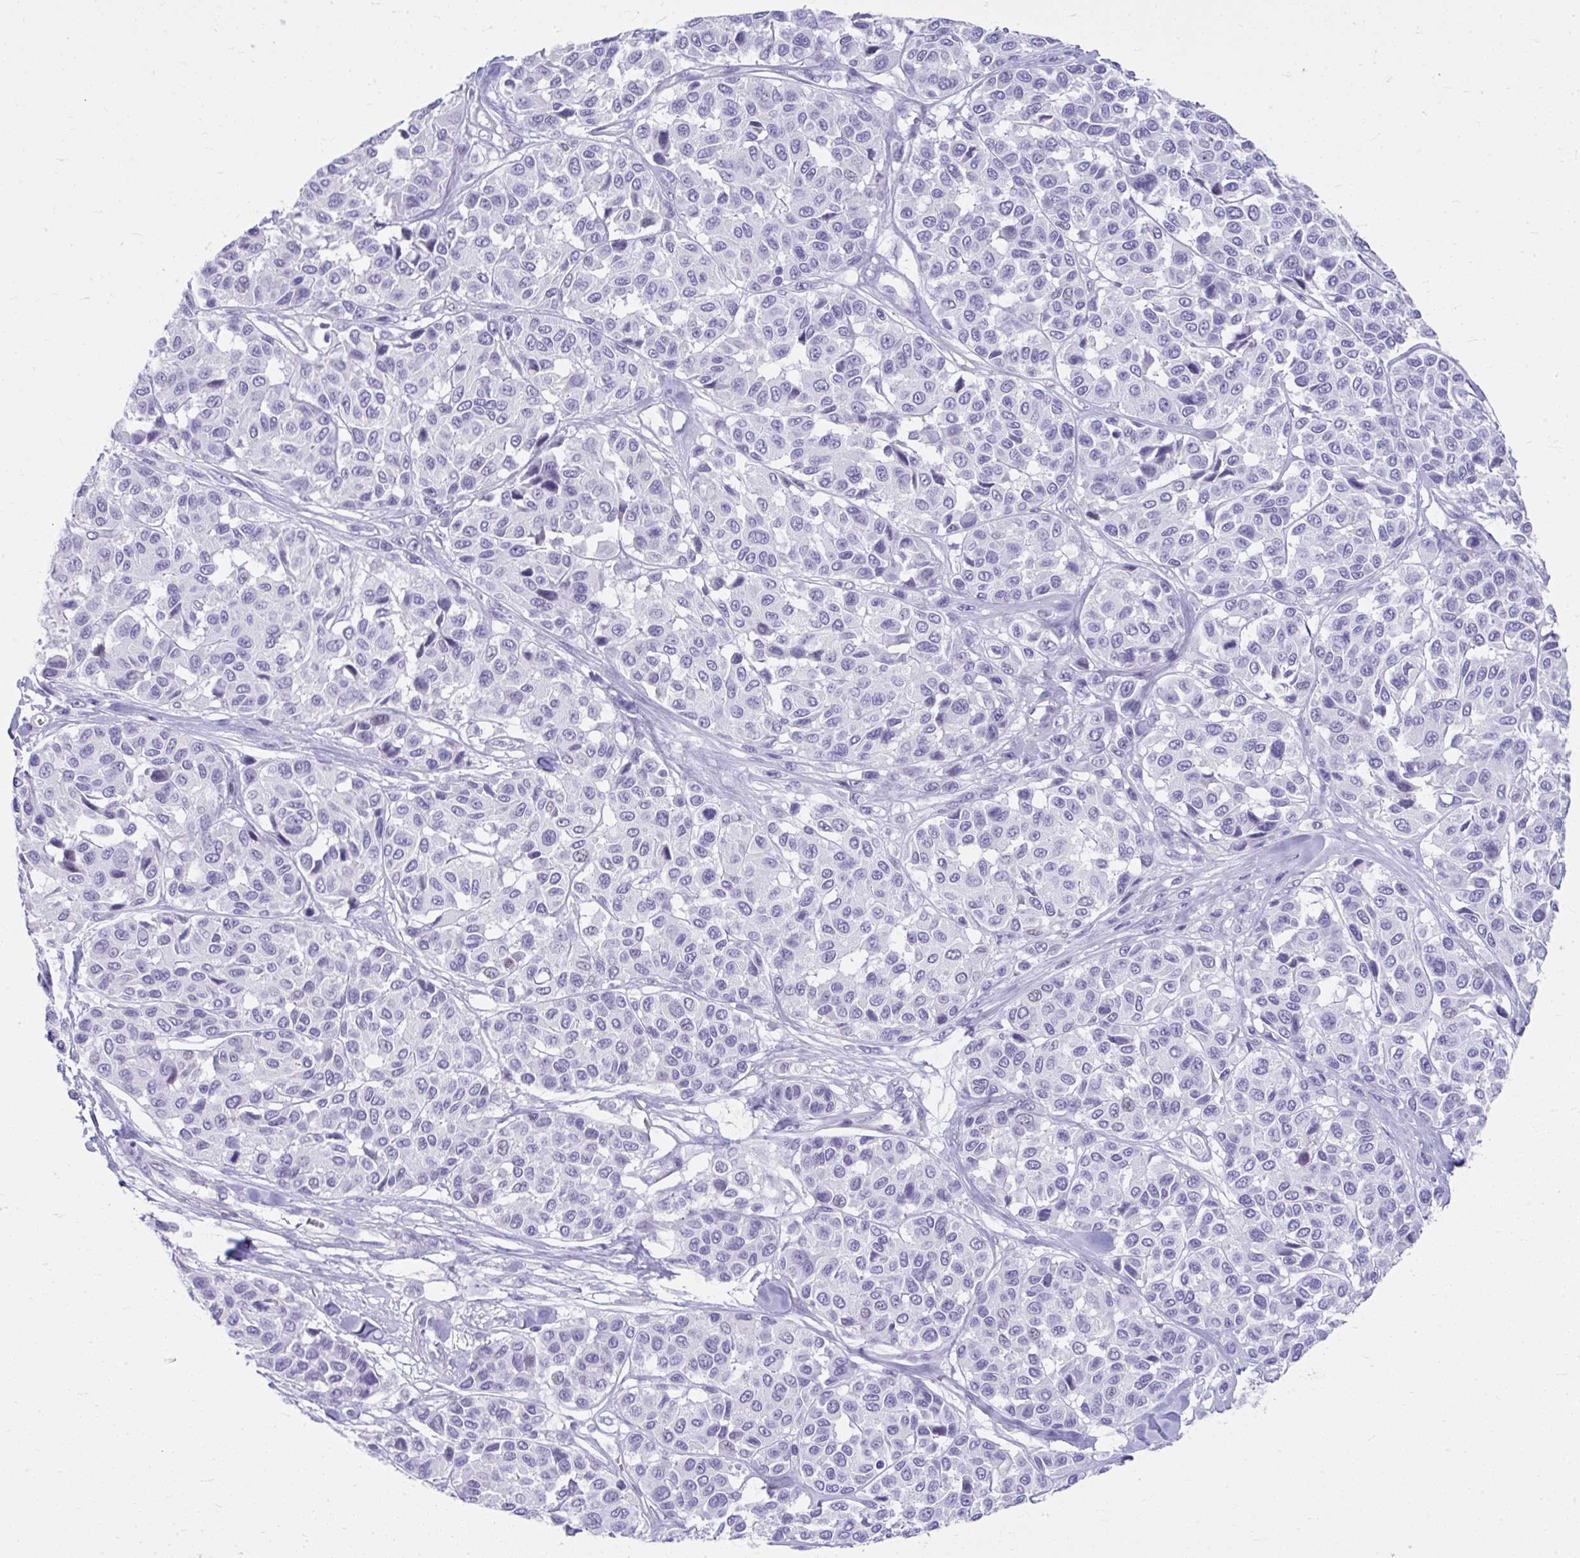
{"staining": {"intensity": "negative", "quantity": "none", "location": "none"}, "tissue": "melanoma", "cell_type": "Tumor cells", "image_type": "cancer", "snomed": [{"axis": "morphology", "description": "Malignant melanoma, NOS"}, {"axis": "topography", "description": "Skin"}], "caption": "Tumor cells are negative for brown protein staining in melanoma. (DAB immunohistochemistry, high magnification).", "gene": "ISL1", "patient": {"sex": "female", "age": 66}}